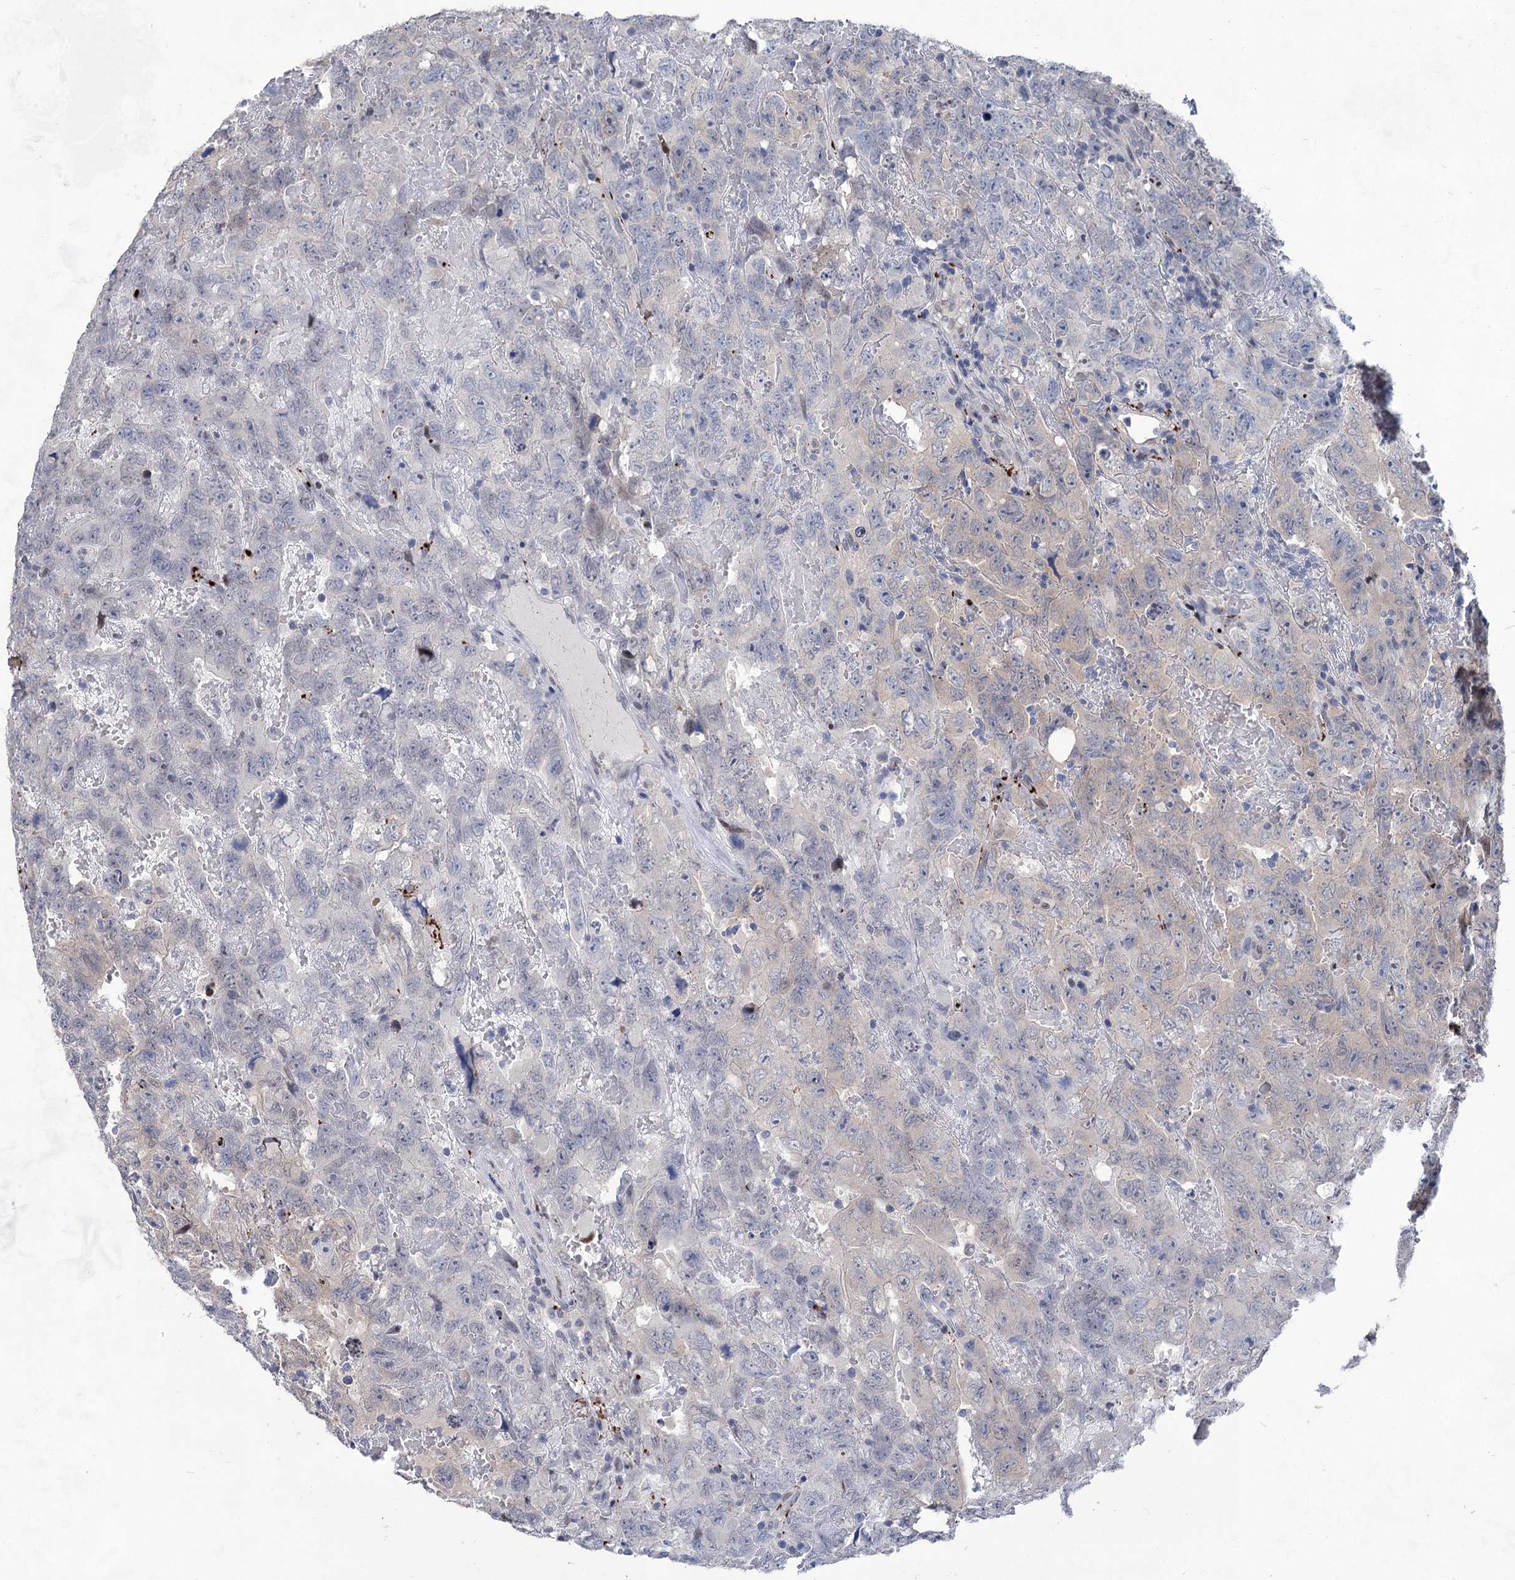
{"staining": {"intensity": "negative", "quantity": "none", "location": "none"}, "tissue": "testis cancer", "cell_type": "Tumor cells", "image_type": "cancer", "snomed": [{"axis": "morphology", "description": "Carcinoma, Embryonal, NOS"}, {"axis": "topography", "description": "Testis"}], "caption": "This photomicrograph is of testis cancer (embryonal carcinoma) stained with immunohistochemistry (IHC) to label a protein in brown with the nuclei are counter-stained blue. There is no positivity in tumor cells. Brightfield microscopy of immunohistochemistry stained with DAB (3,3'-diaminobenzidine) (brown) and hematoxylin (blue), captured at high magnification.", "gene": "MON2", "patient": {"sex": "male", "age": 45}}